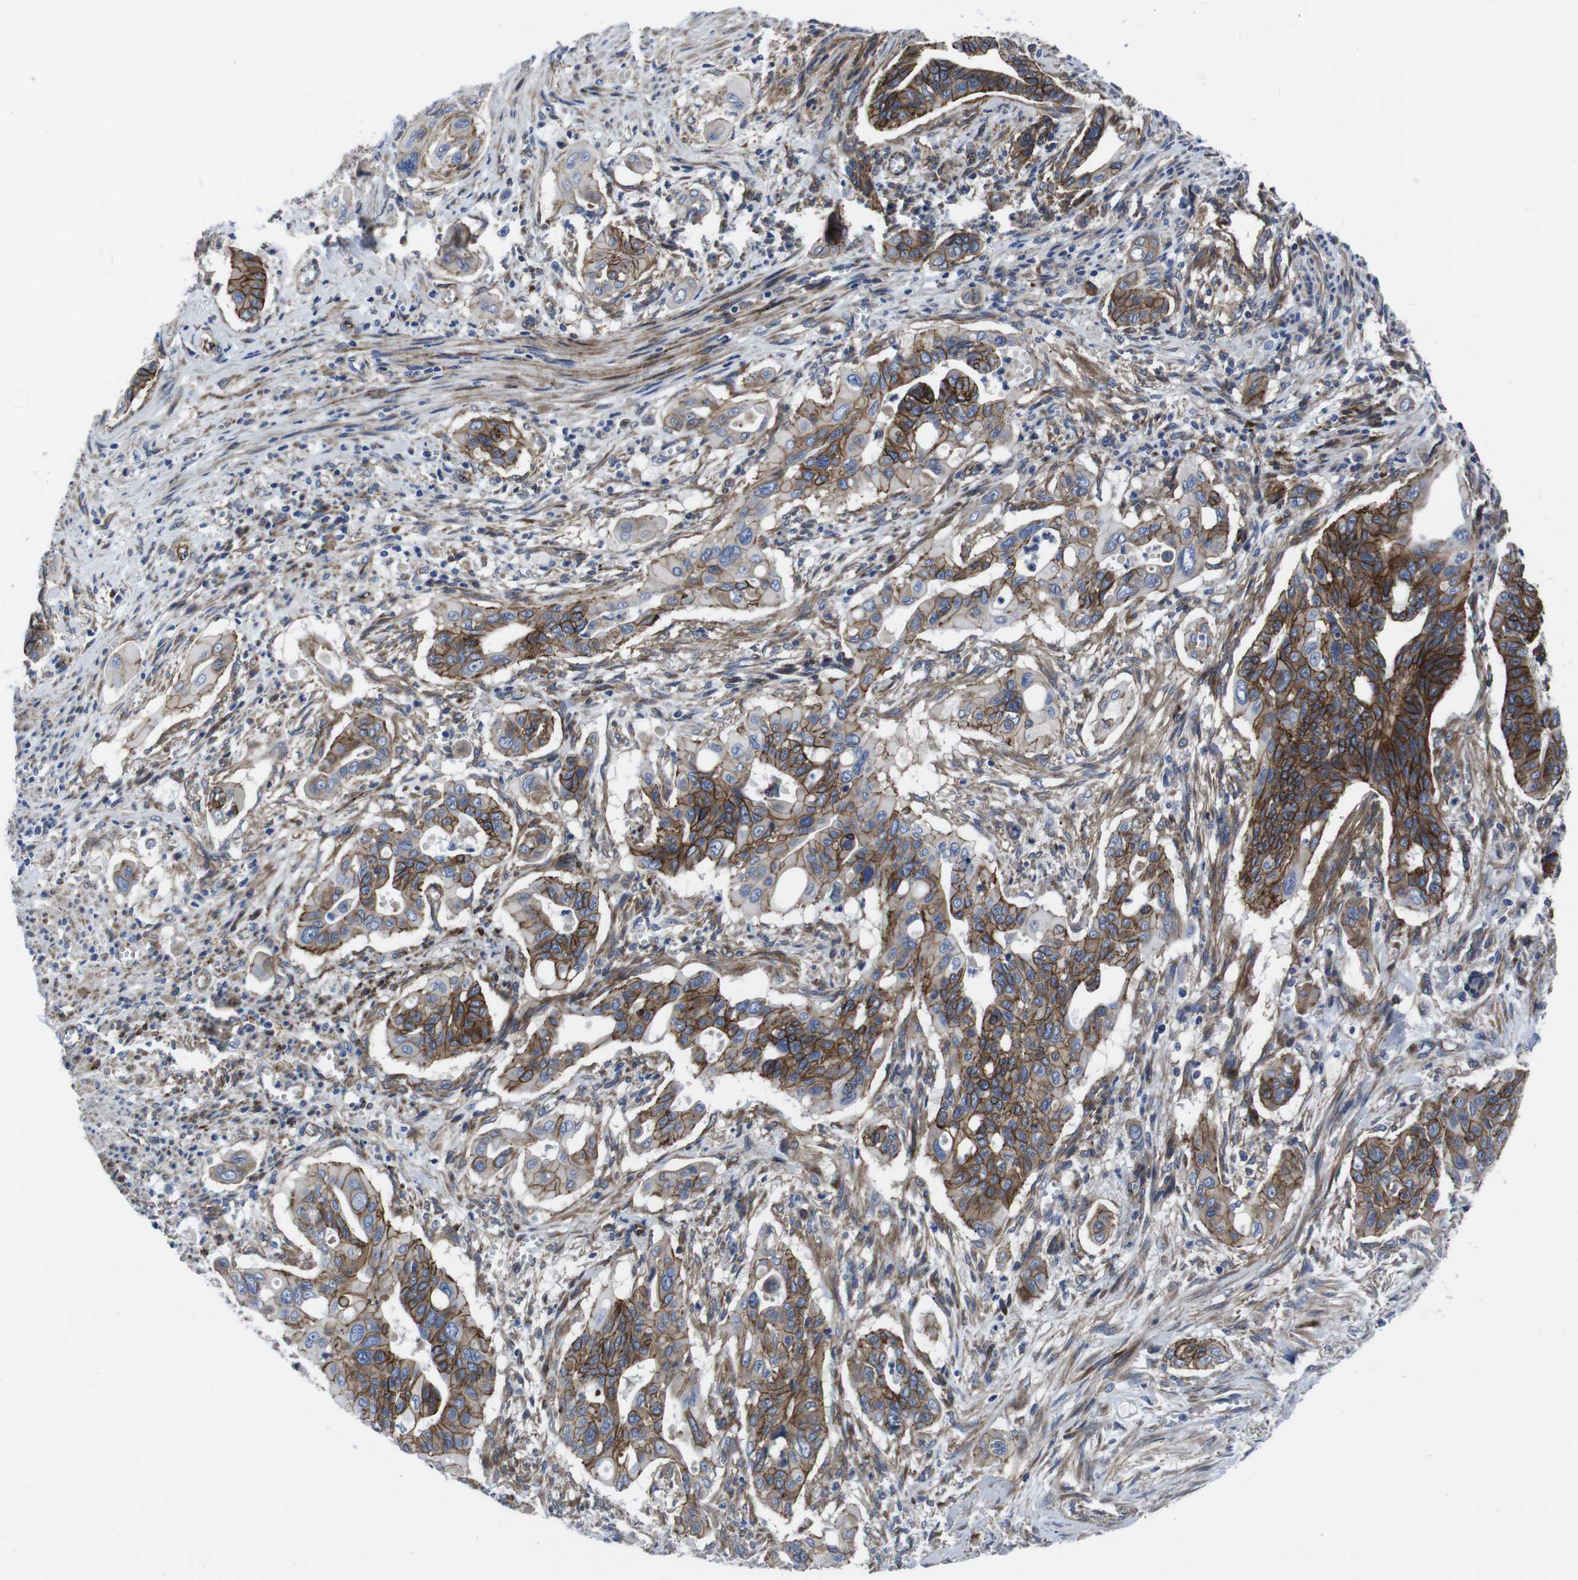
{"staining": {"intensity": "moderate", "quantity": "25%-75%", "location": "cytoplasmic/membranous"}, "tissue": "pancreatic cancer", "cell_type": "Tumor cells", "image_type": "cancer", "snomed": [{"axis": "morphology", "description": "Adenocarcinoma, NOS"}, {"axis": "topography", "description": "Pancreas"}], "caption": "About 25%-75% of tumor cells in human adenocarcinoma (pancreatic) show moderate cytoplasmic/membranous protein staining as visualized by brown immunohistochemical staining.", "gene": "NUMB", "patient": {"sex": "male", "age": 77}}